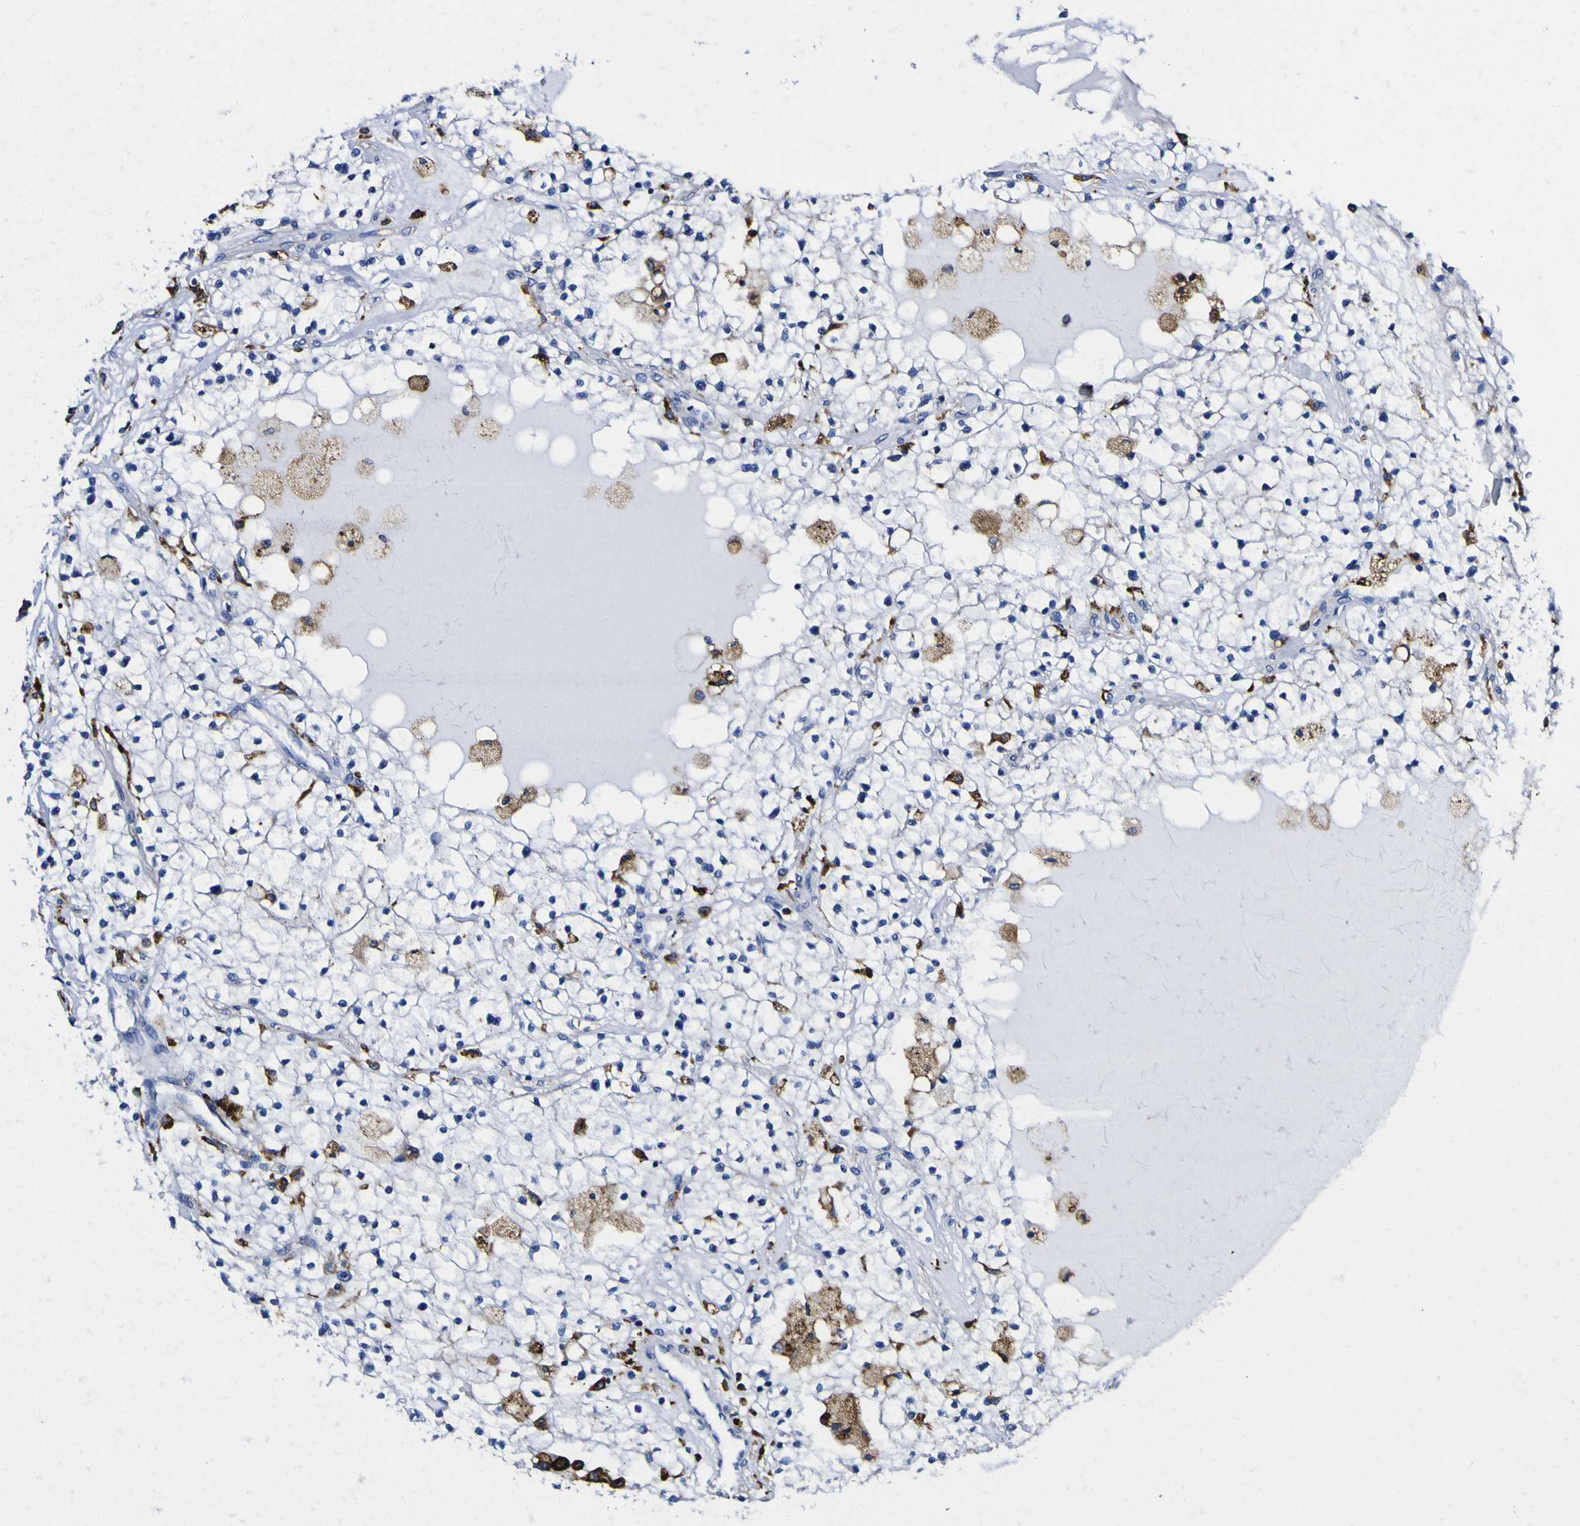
{"staining": {"intensity": "strong", "quantity": "<25%", "location": "cytoplasmic/membranous"}, "tissue": "renal cancer", "cell_type": "Tumor cells", "image_type": "cancer", "snomed": [{"axis": "morphology", "description": "Adenocarcinoma, NOS"}, {"axis": "topography", "description": "Kidney"}], "caption": "Immunohistochemical staining of renal adenocarcinoma demonstrates medium levels of strong cytoplasmic/membranous protein expression in about <25% of tumor cells.", "gene": "HLA-DQA1", "patient": {"sex": "male", "age": 68}}